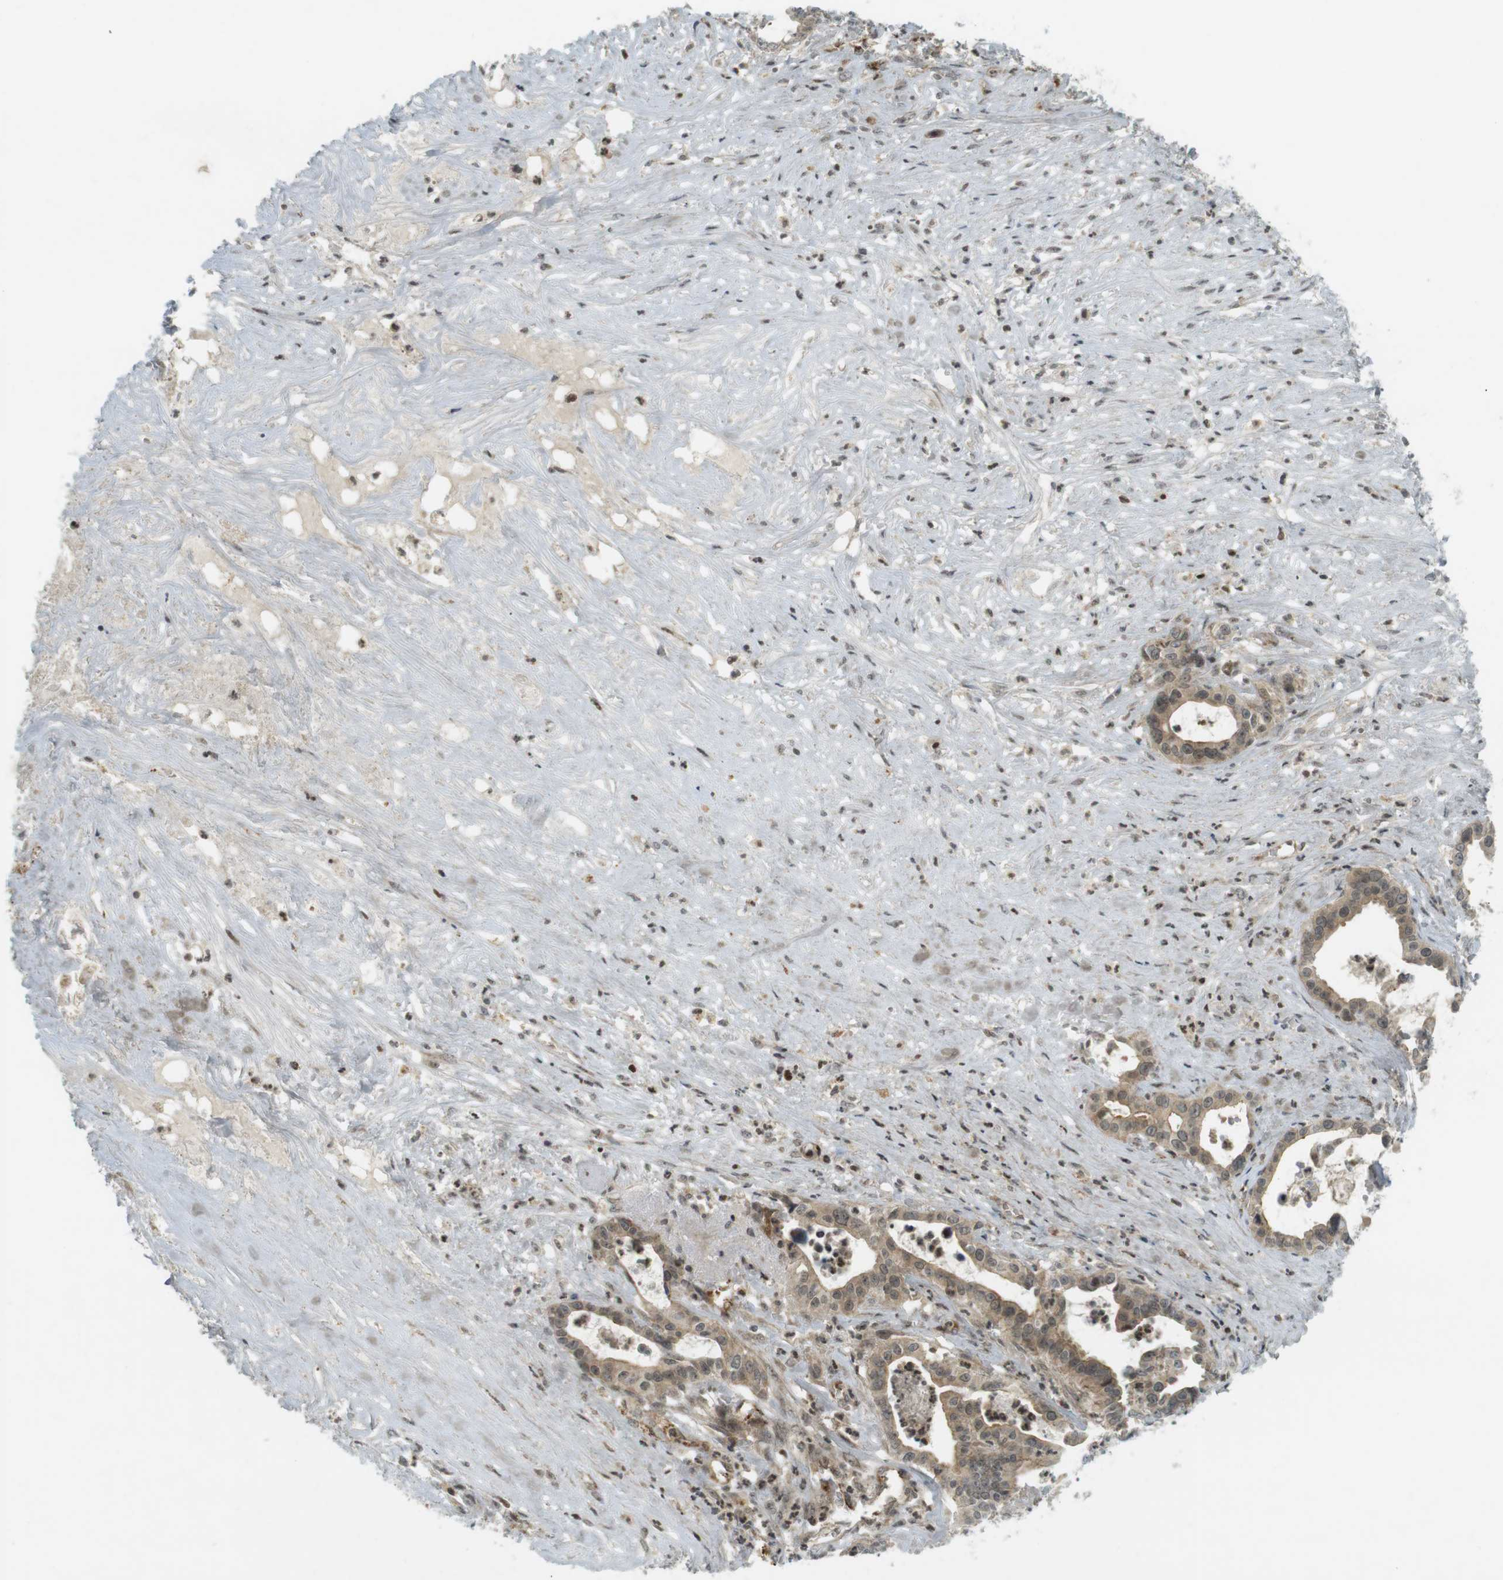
{"staining": {"intensity": "weak", "quantity": ">75%", "location": "cytoplasmic/membranous,nuclear"}, "tissue": "liver cancer", "cell_type": "Tumor cells", "image_type": "cancer", "snomed": [{"axis": "morphology", "description": "Cholangiocarcinoma"}, {"axis": "topography", "description": "Liver"}], "caption": "Protein expression analysis of human liver cancer reveals weak cytoplasmic/membranous and nuclear positivity in approximately >75% of tumor cells.", "gene": "PPP1R13B", "patient": {"sex": "female", "age": 61}}